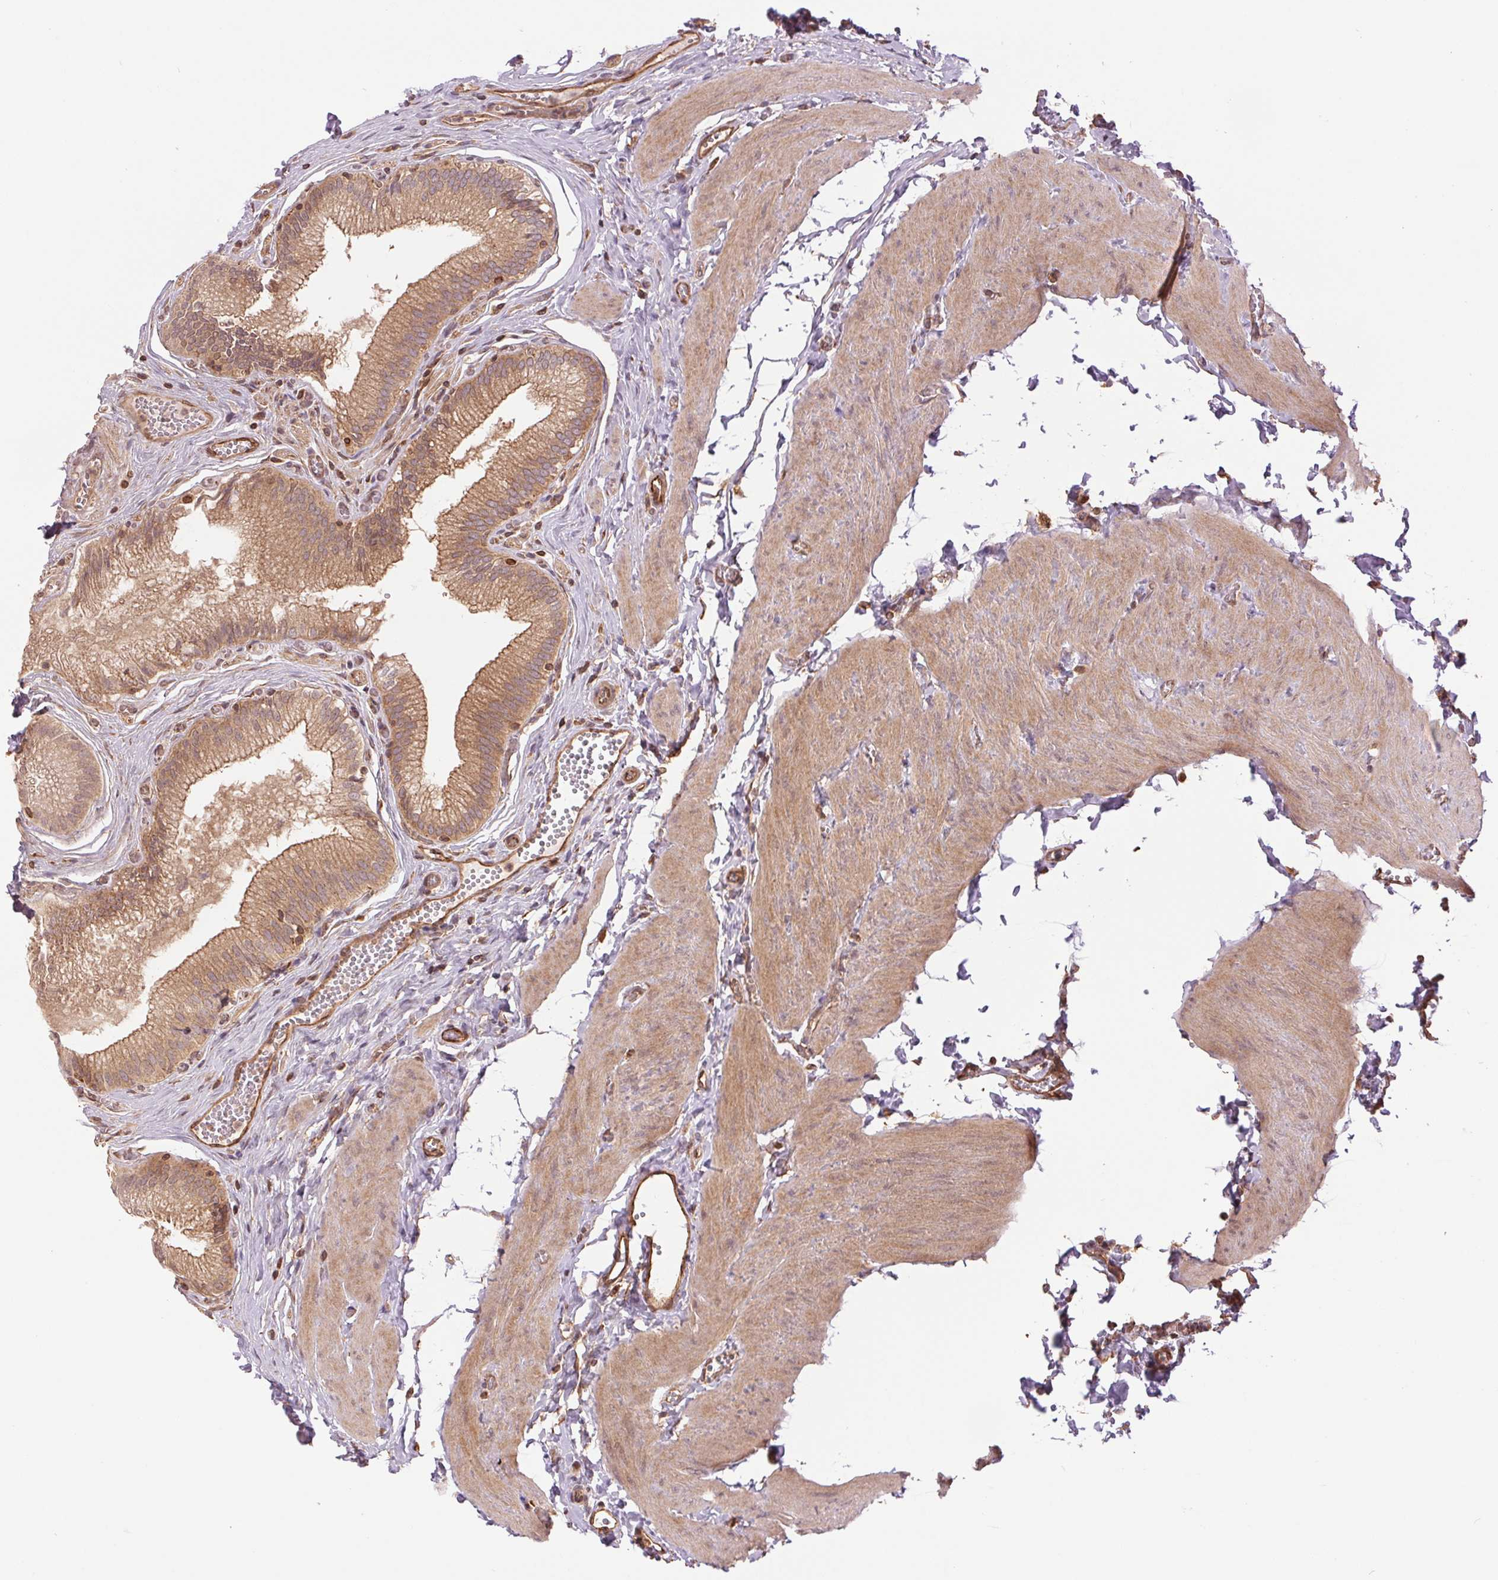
{"staining": {"intensity": "moderate", "quantity": ">75%", "location": "cytoplasmic/membranous"}, "tissue": "gallbladder", "cell_type": "Glandular cells", "image_type": "normal", "snomed": [{"axis": "morphology", "description": "Normal tissue, NOS"}, {"axis": "topography", "description": "Gallbladder"}, {"axis": "topography", "description": "Peripheral nerve tissue"}], "caption": "Immunohistochemical staining of normal gallbladder displays moderate cytoplasmic/membranous protein expression in approximately >75% of glandular cells. (DAB IHC, brown staining for protein, blue staining for nuclei).", "gene": "STARD7", "patient": {"sex": "male", "age": 17}}